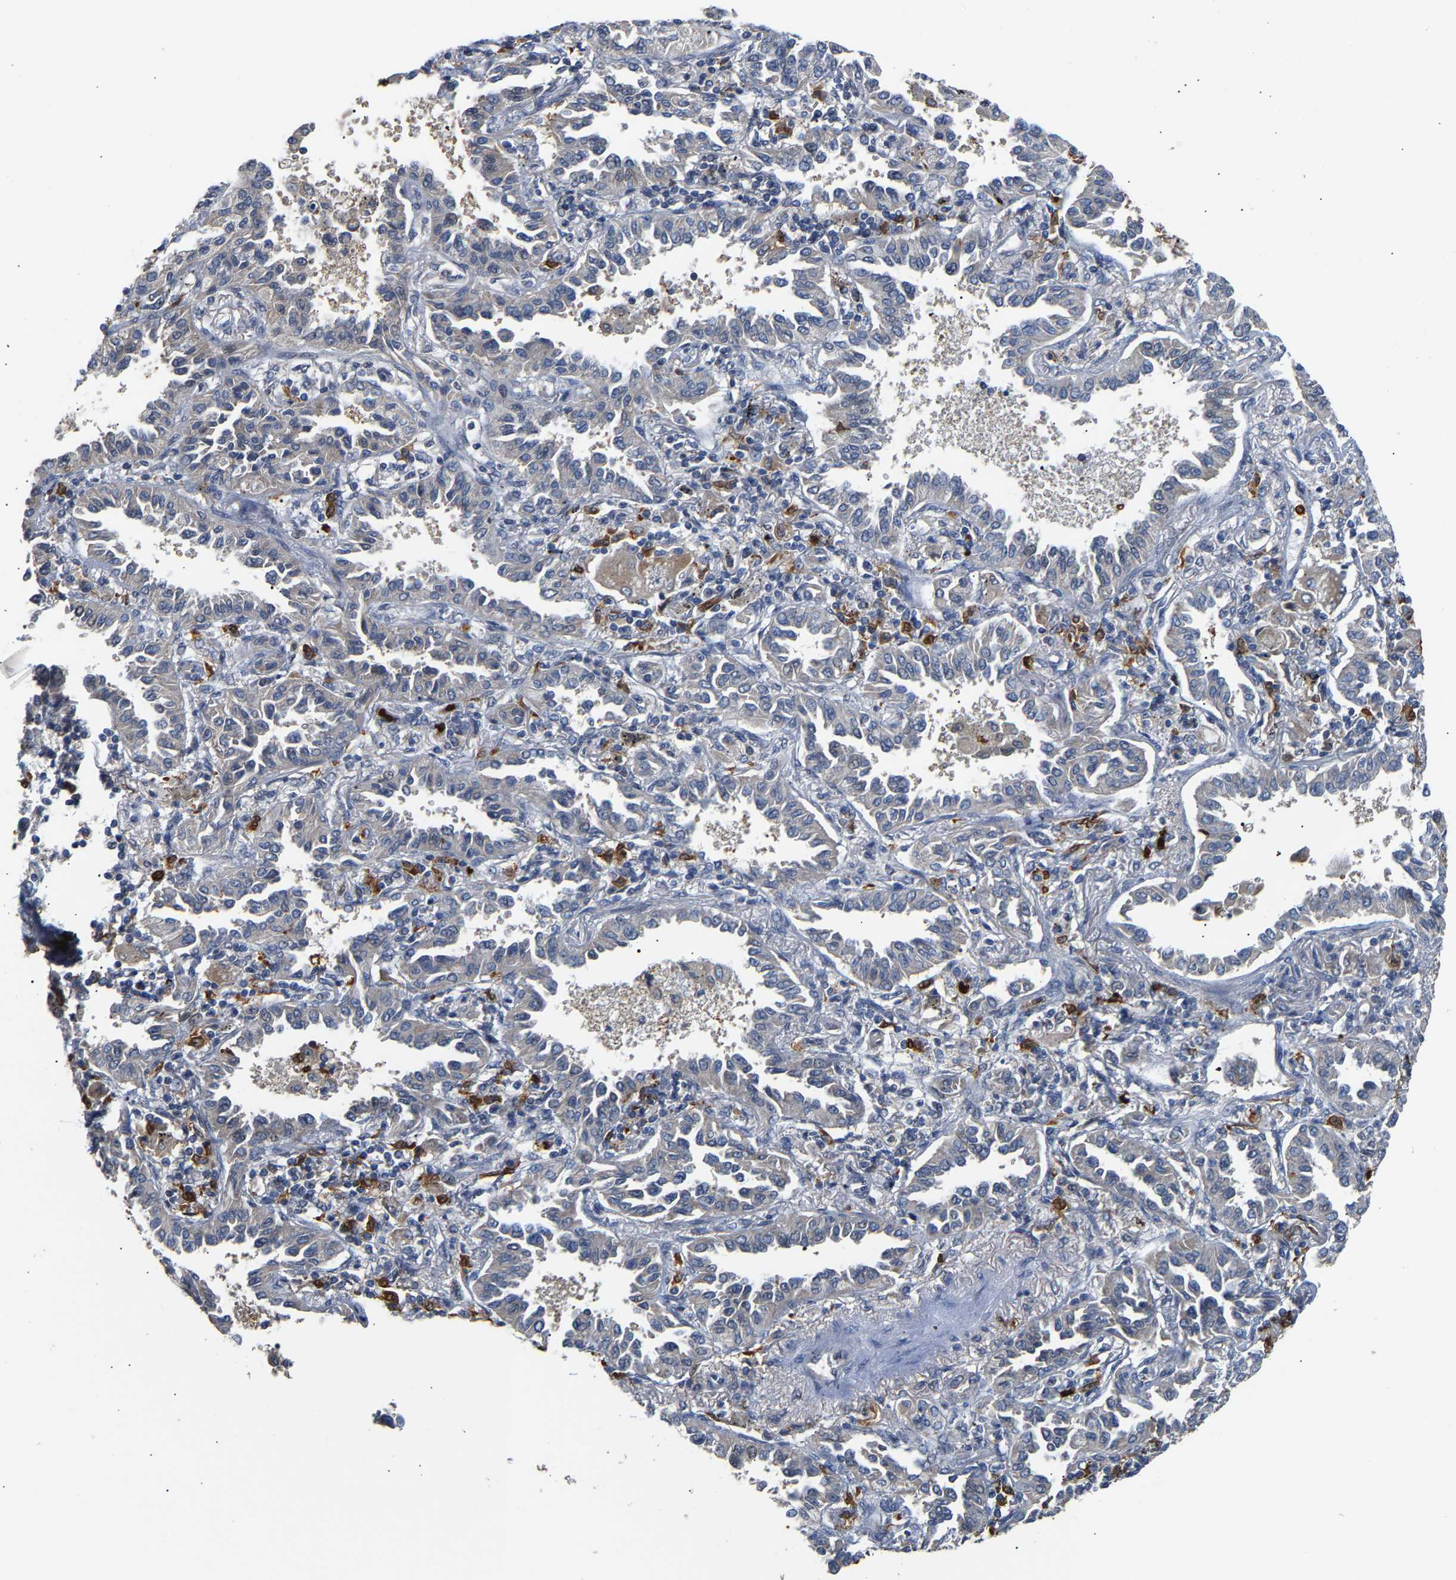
{"staining": {"intensity": "weak", "quantity": "25%-75%", "location": "cytoplasmic/membranous"}, "tissue": "lung cancer", "cell_type": "Tumor cells", "image_type": "cancer", "snomed": [{"axis": "morphology", "description": "Normal tissue, NOS"}, {"axis": "morphology", "description": "Adenocarcinoma, NOS"}, {"axis": "topography", "description": "Lung"}], "caption": "This photomicrograph reveals lung adenocarcinoma stained with immunohistochemistry to label a protein in brown. The cytoplasmic/membranous of tumor cells show weak positivity for the protein. Nuclei are counter-stained blue.", "gene": "TDRD7", "patient": {"sex": "male", "age": 59}}